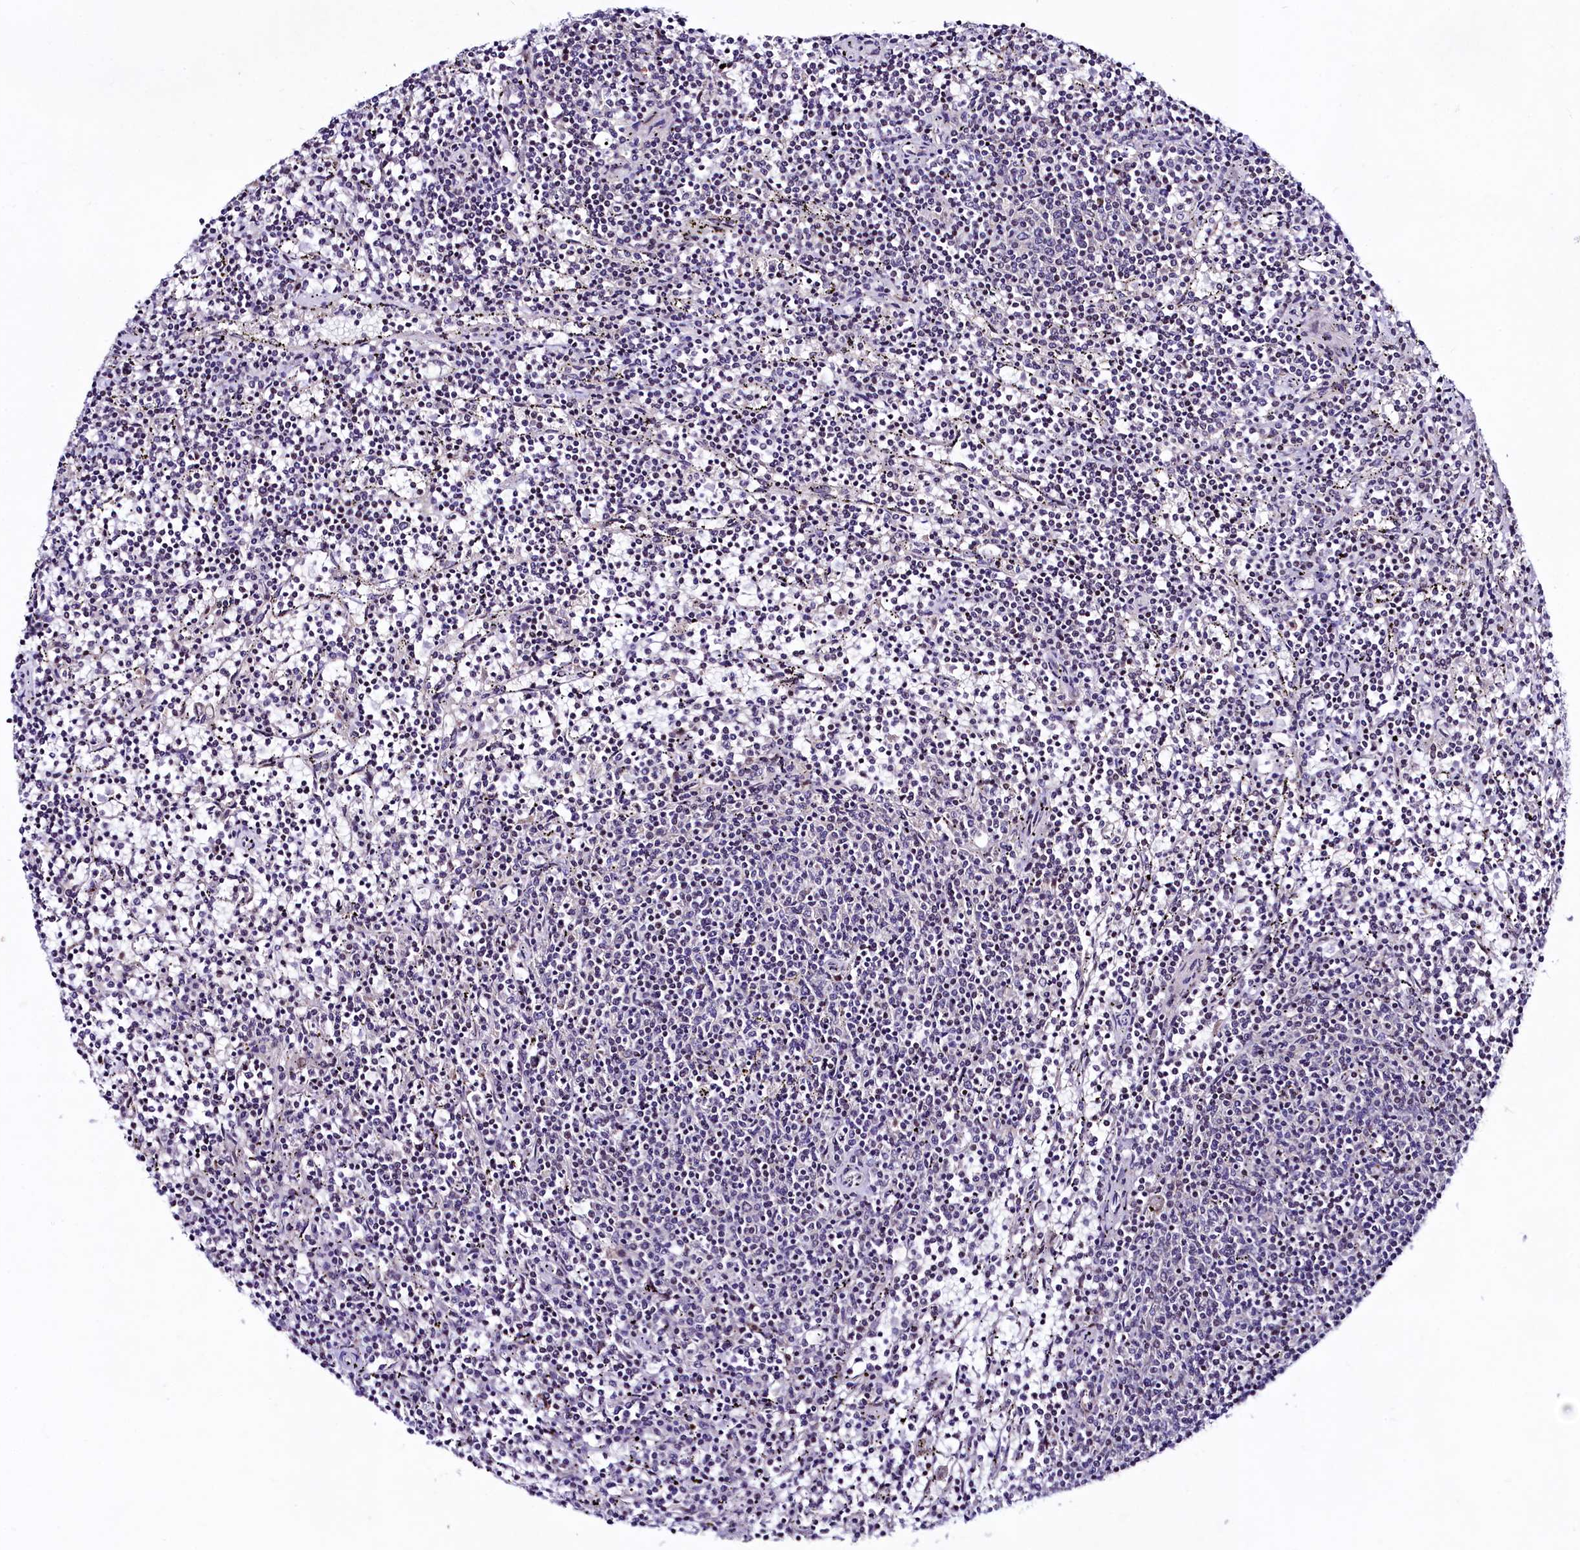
{"staining": {"intensity": "negative", "quantity": "none", "location": "none"}, "tissue": "lymphoma", "cell_type": "Tumor cells", "image_type": "cancer", "snomed": [{"axis": "morphology", "description": "Malignant lymphoma, non-Hodgkin's type, Low grade"}, {"axis": "topography", "description": "Spleen"}], "caption": "The immunohistochemistry (IHC) micrograph has no significant positivity in tumor cells of lymphoma tissue. Brightfield microscopy of immunohistochemistry (IHC) stained with DAB (3,3'-diaminobenzidine) (brown) and hematoxylin (blue), captured at high magnification.", "gene": "LEUTX", "patient": {"sex": "female", "age": 50}}